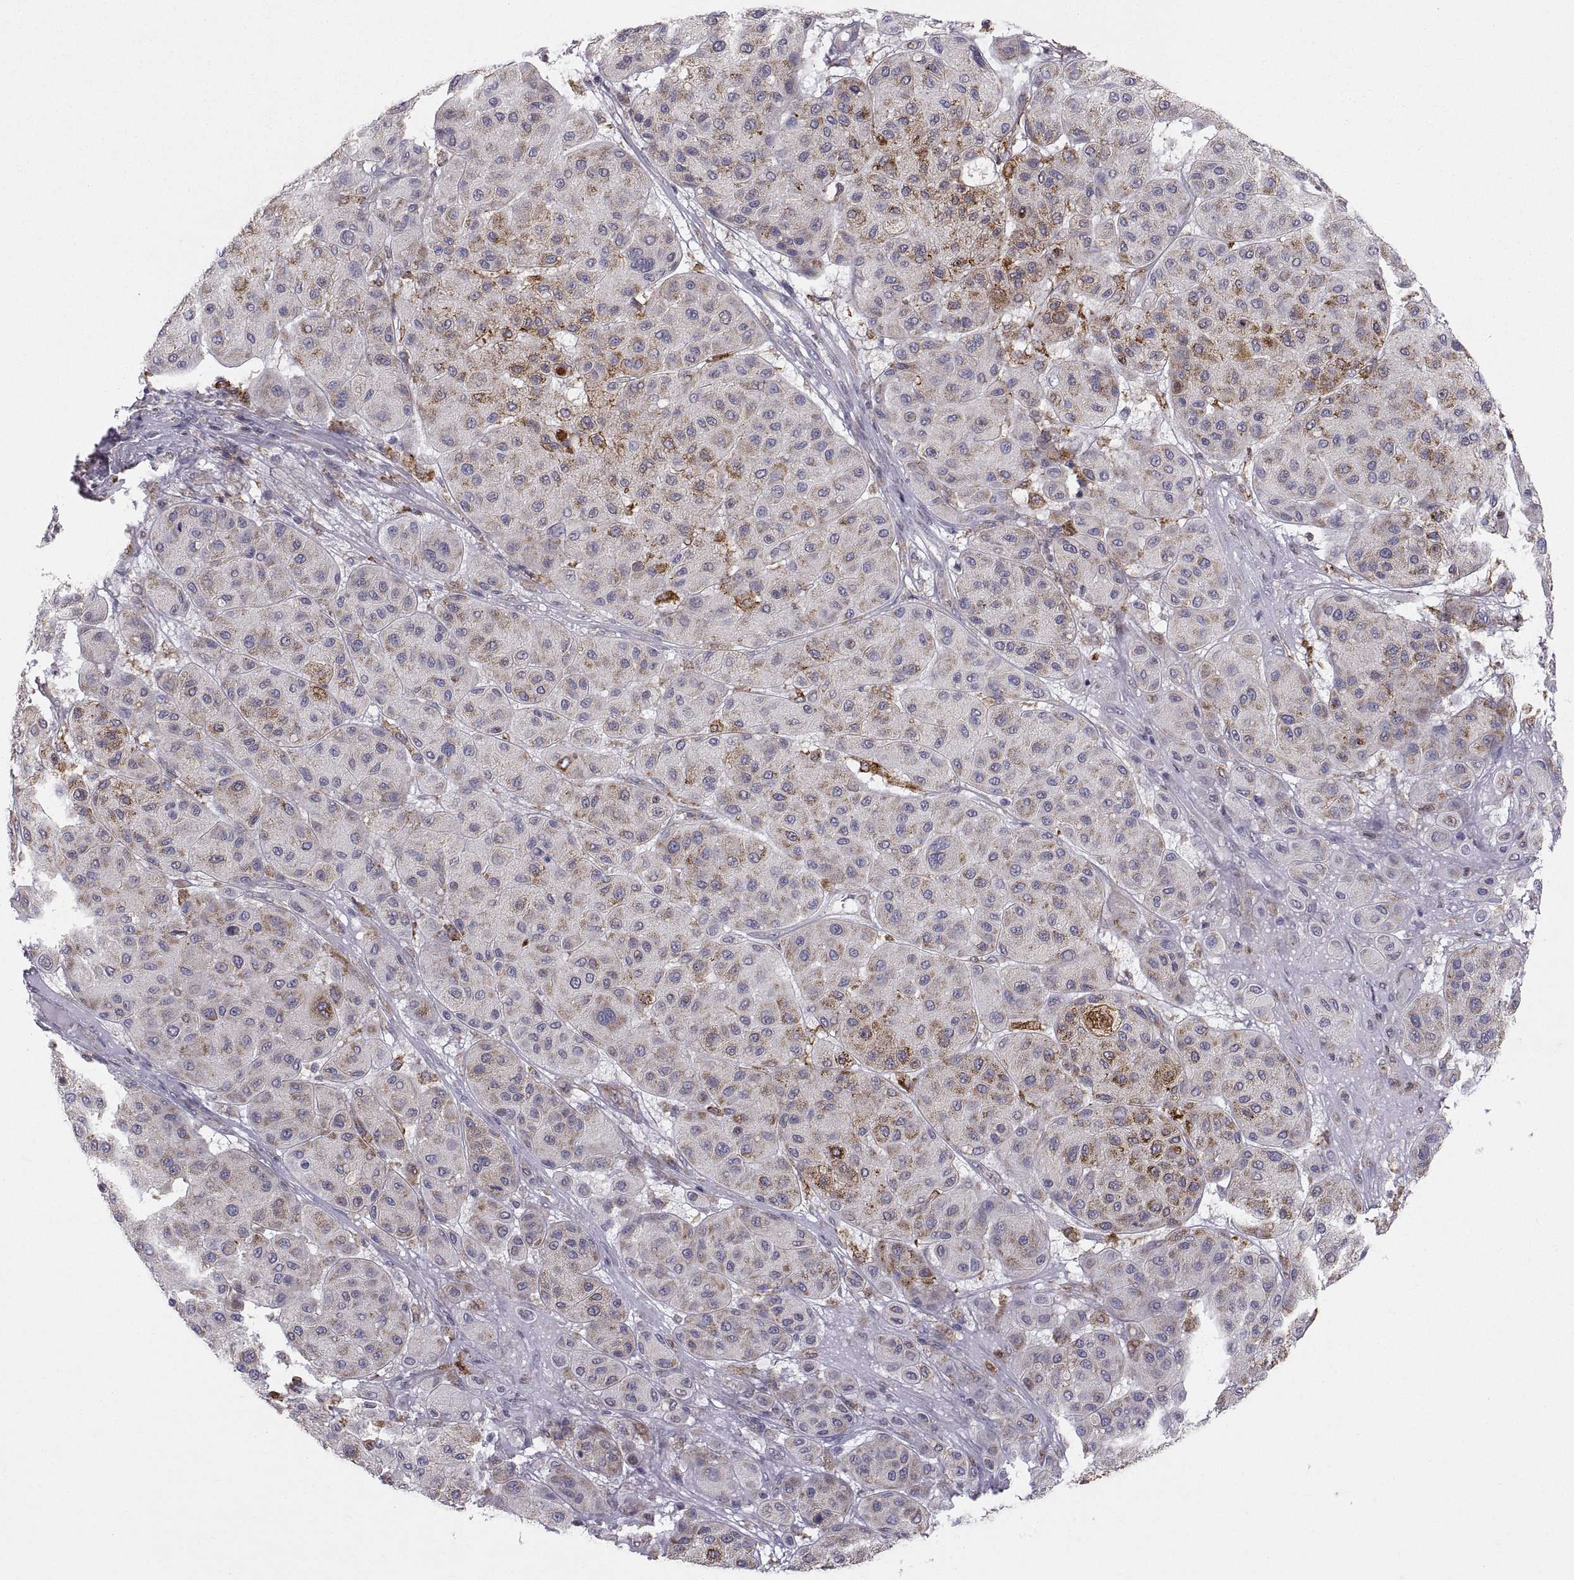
{"staining": {"intensity": "strong", "quantity": "<25%", "location": "cytoplasmic/membranous"}, "tissue": "melanoma", "cell_type": "Tumor cells", "image_type": "cancer", "snomed": [{"axis": "morphology", "description": "Malignant melanoma, Metastatic site"}, {"axis": "topography", "description": "Smooth muscle"}], "caption": "Immunohistochemical staining of human malignant melanoma (metastatic site) demonstrates strong cytoplasmic/membranous protein staining in about <25% of tumor cells. (IHC, brightfield microscopy, high magnification).", "gene": "ERO1A", "patient": {"sex": "male", "age": 41}}